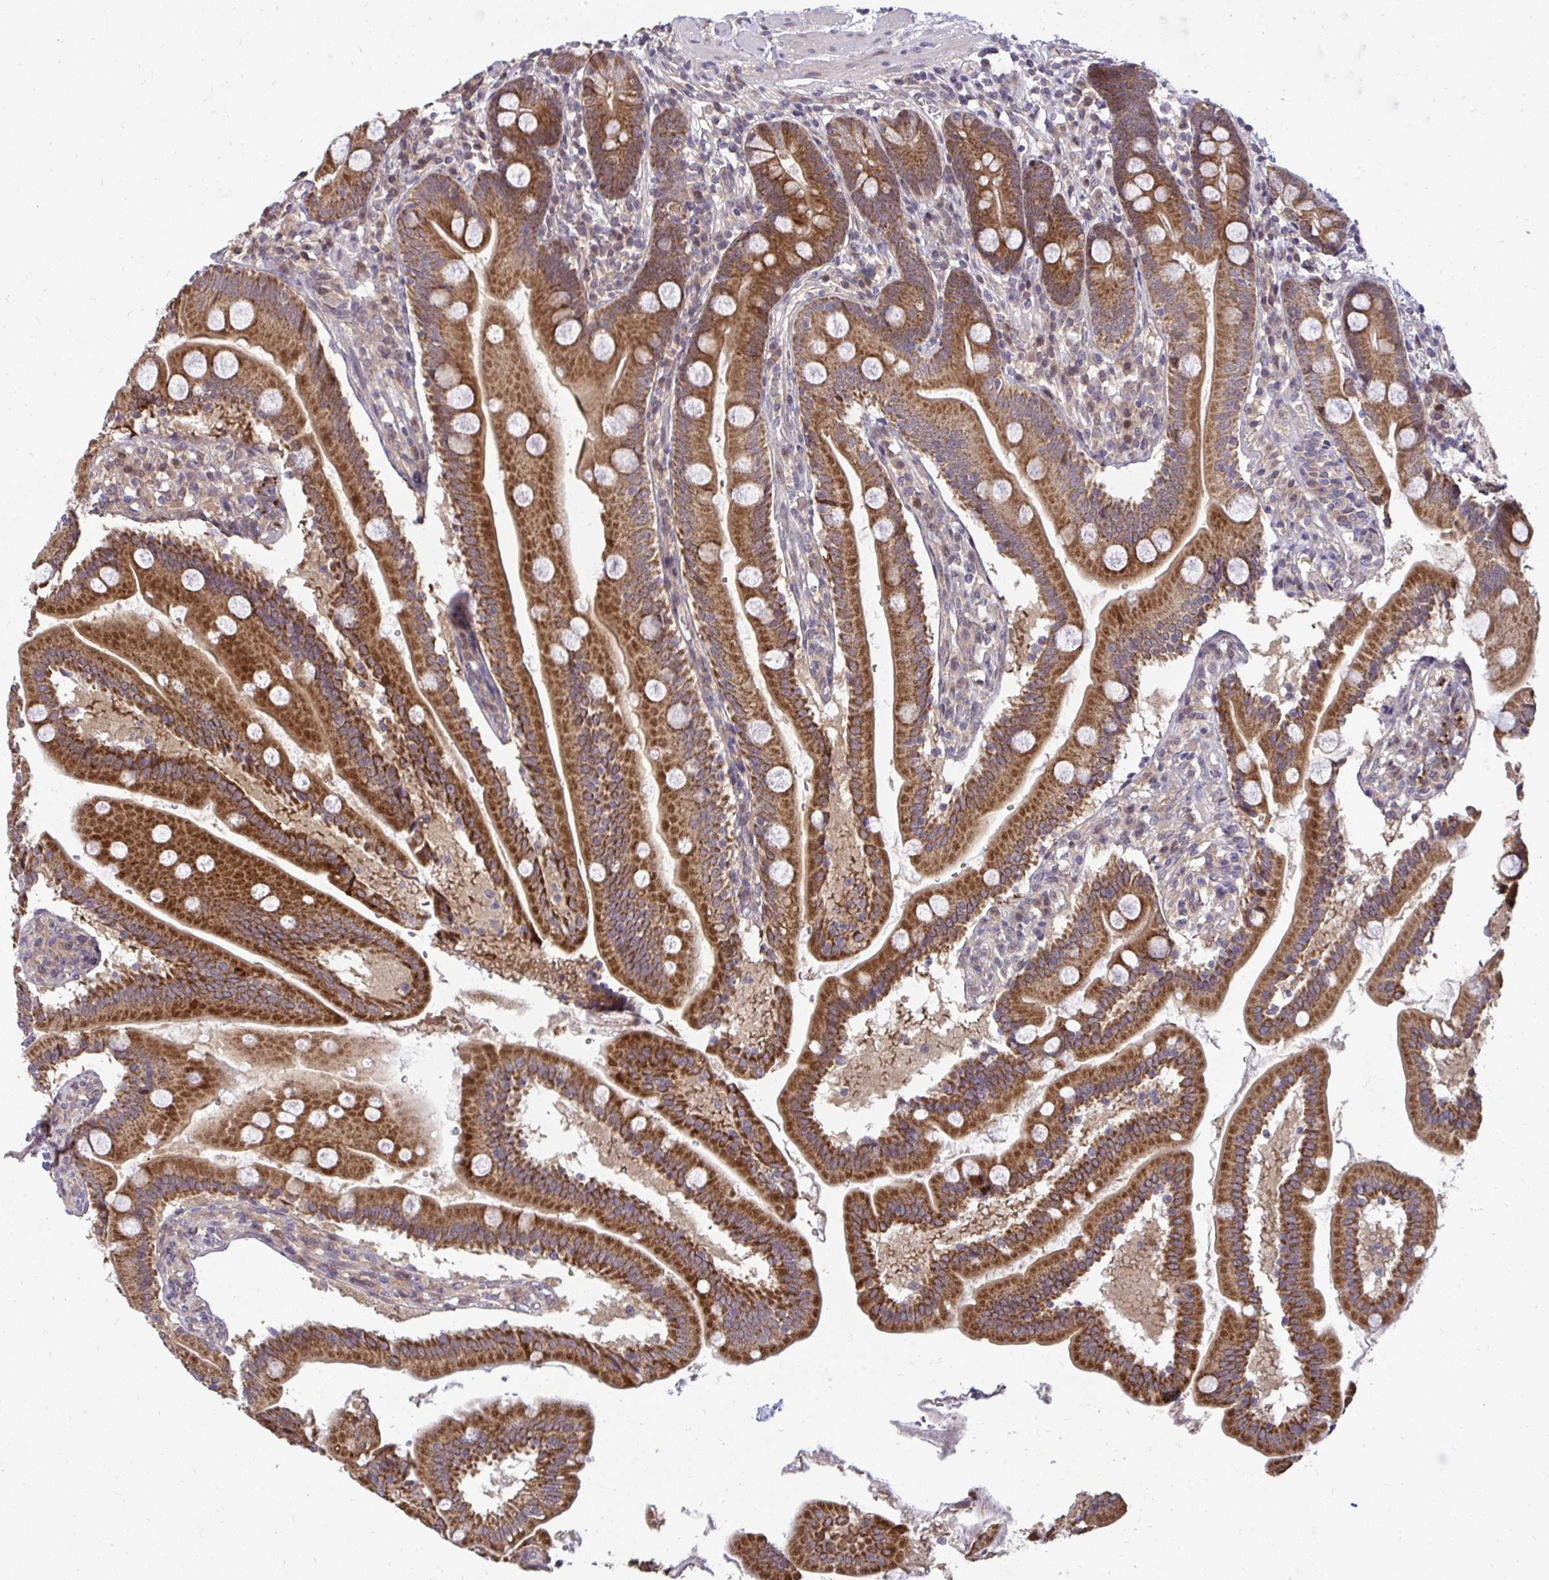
{"staining": {"intensity": "strong", "quantity": ">75%", "location": "cytoplasmic/membranous"}, "tissue": "duodenum", "cell_type": "Glandular cells", "image_type": "normal", "snomed": [{"axis": "morphology", "description": "Normal tissue, NOS"}, {"axis": "topography", "description": "Duodenum"}], "caption": "Immunohistochemical staining of unremarkable duodenum reveals strong cytoplasmic/membranous protein expression in approximately >75% of glandular cells.", "gene": "RDH14", "patient": {"sex": "female", "age": 67}}